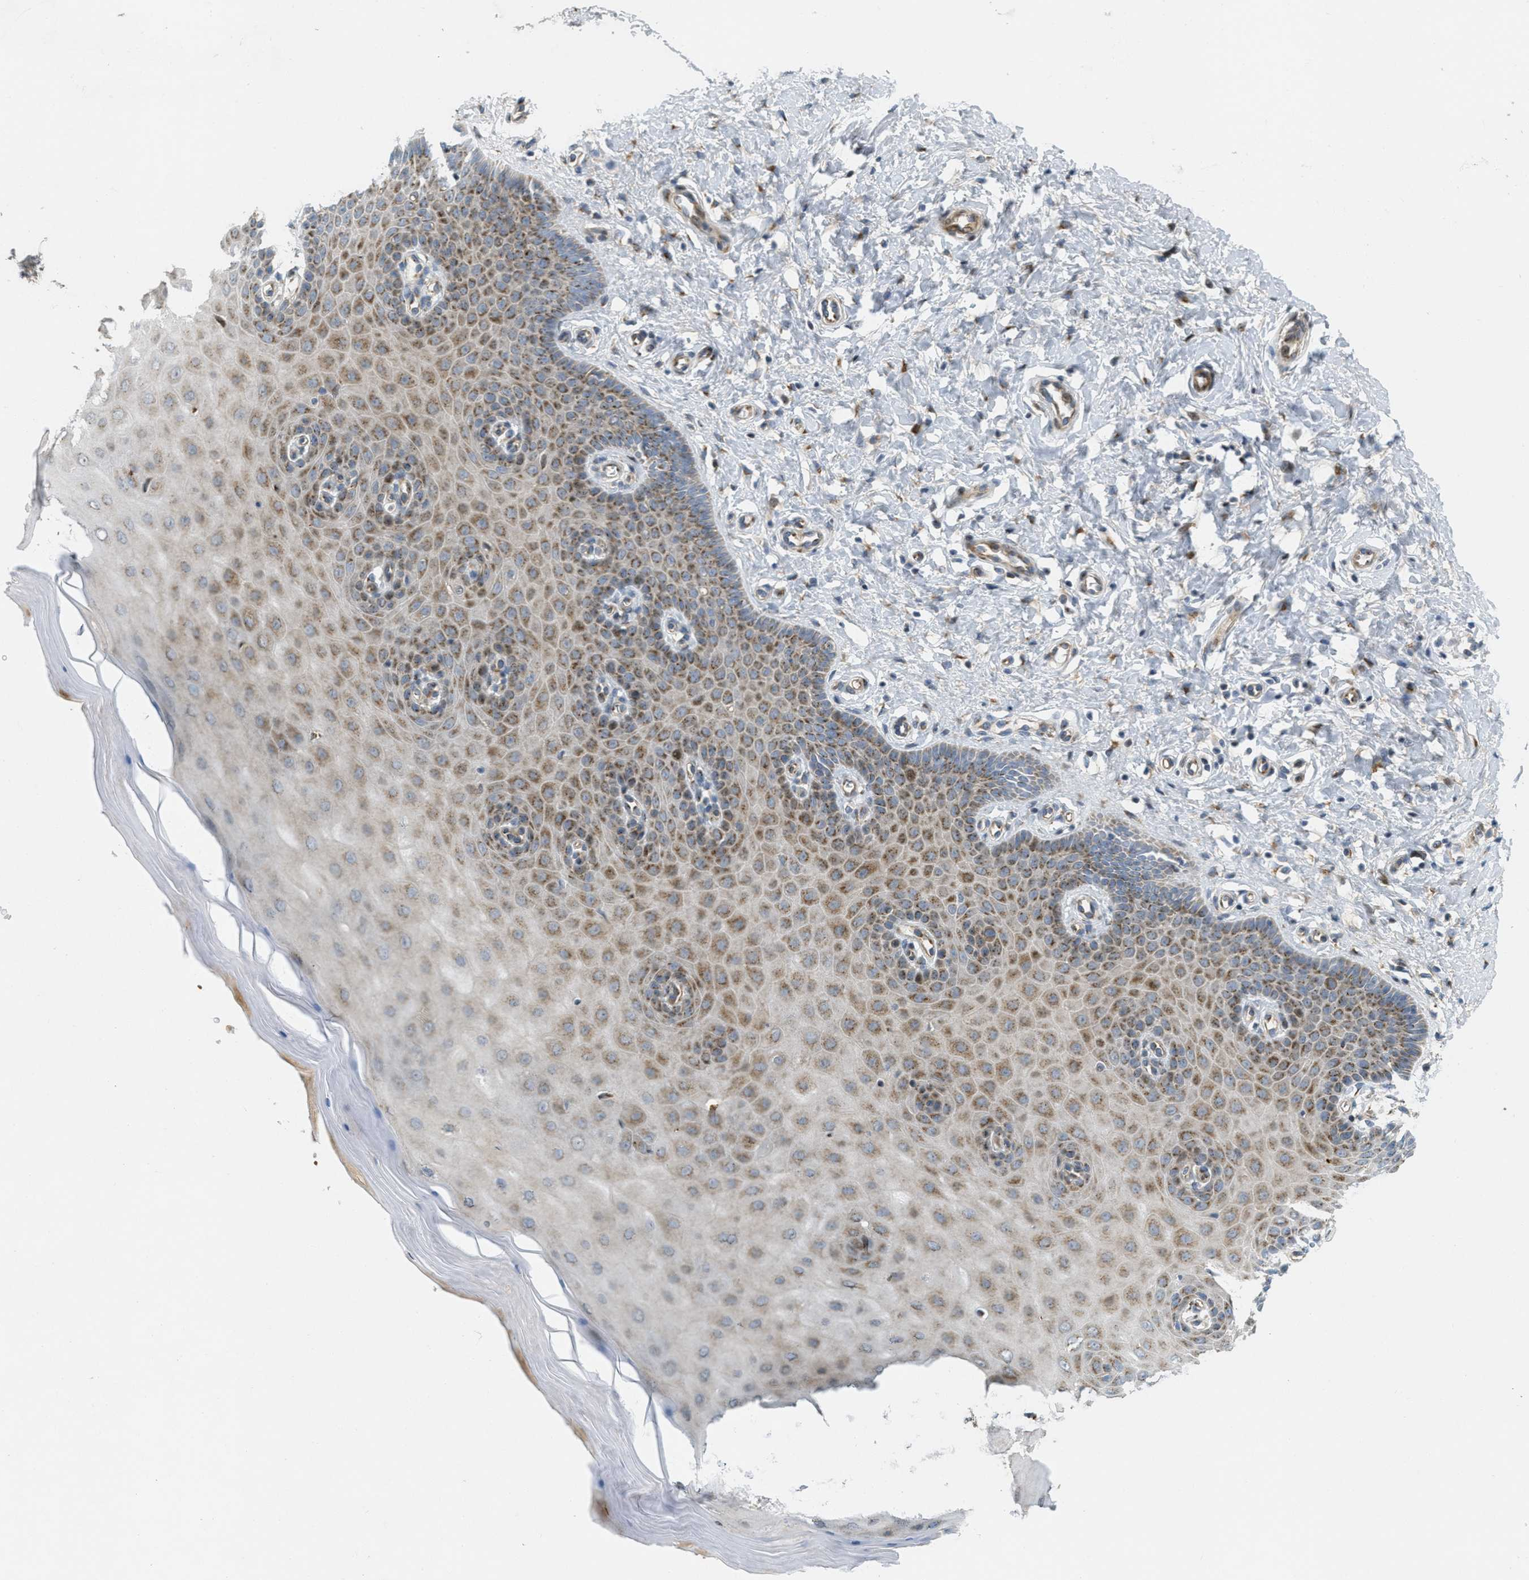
{"staining": {"intensity": "moderate", "quantity": ">75%", "location": "cytoplasmic/membranous"}, "tissue": "cervix", "cell_type": "Glandular cells", "image_type": "normal", "snomed": [{"axis": "morphology", "description": "Normal tissue, NOS"}, {"axis": "topography", "description": "Cervix"}], "caption": "High-power microscopy captured an immunohistochemistry (IHC) histopathology image of normal cervix, revealing moderate cytoplasmic/membranous positivity in approximately >75% of glandular cells.", "gene": "ZFPL1", "patient": {"sex": "female", "age": 55}}